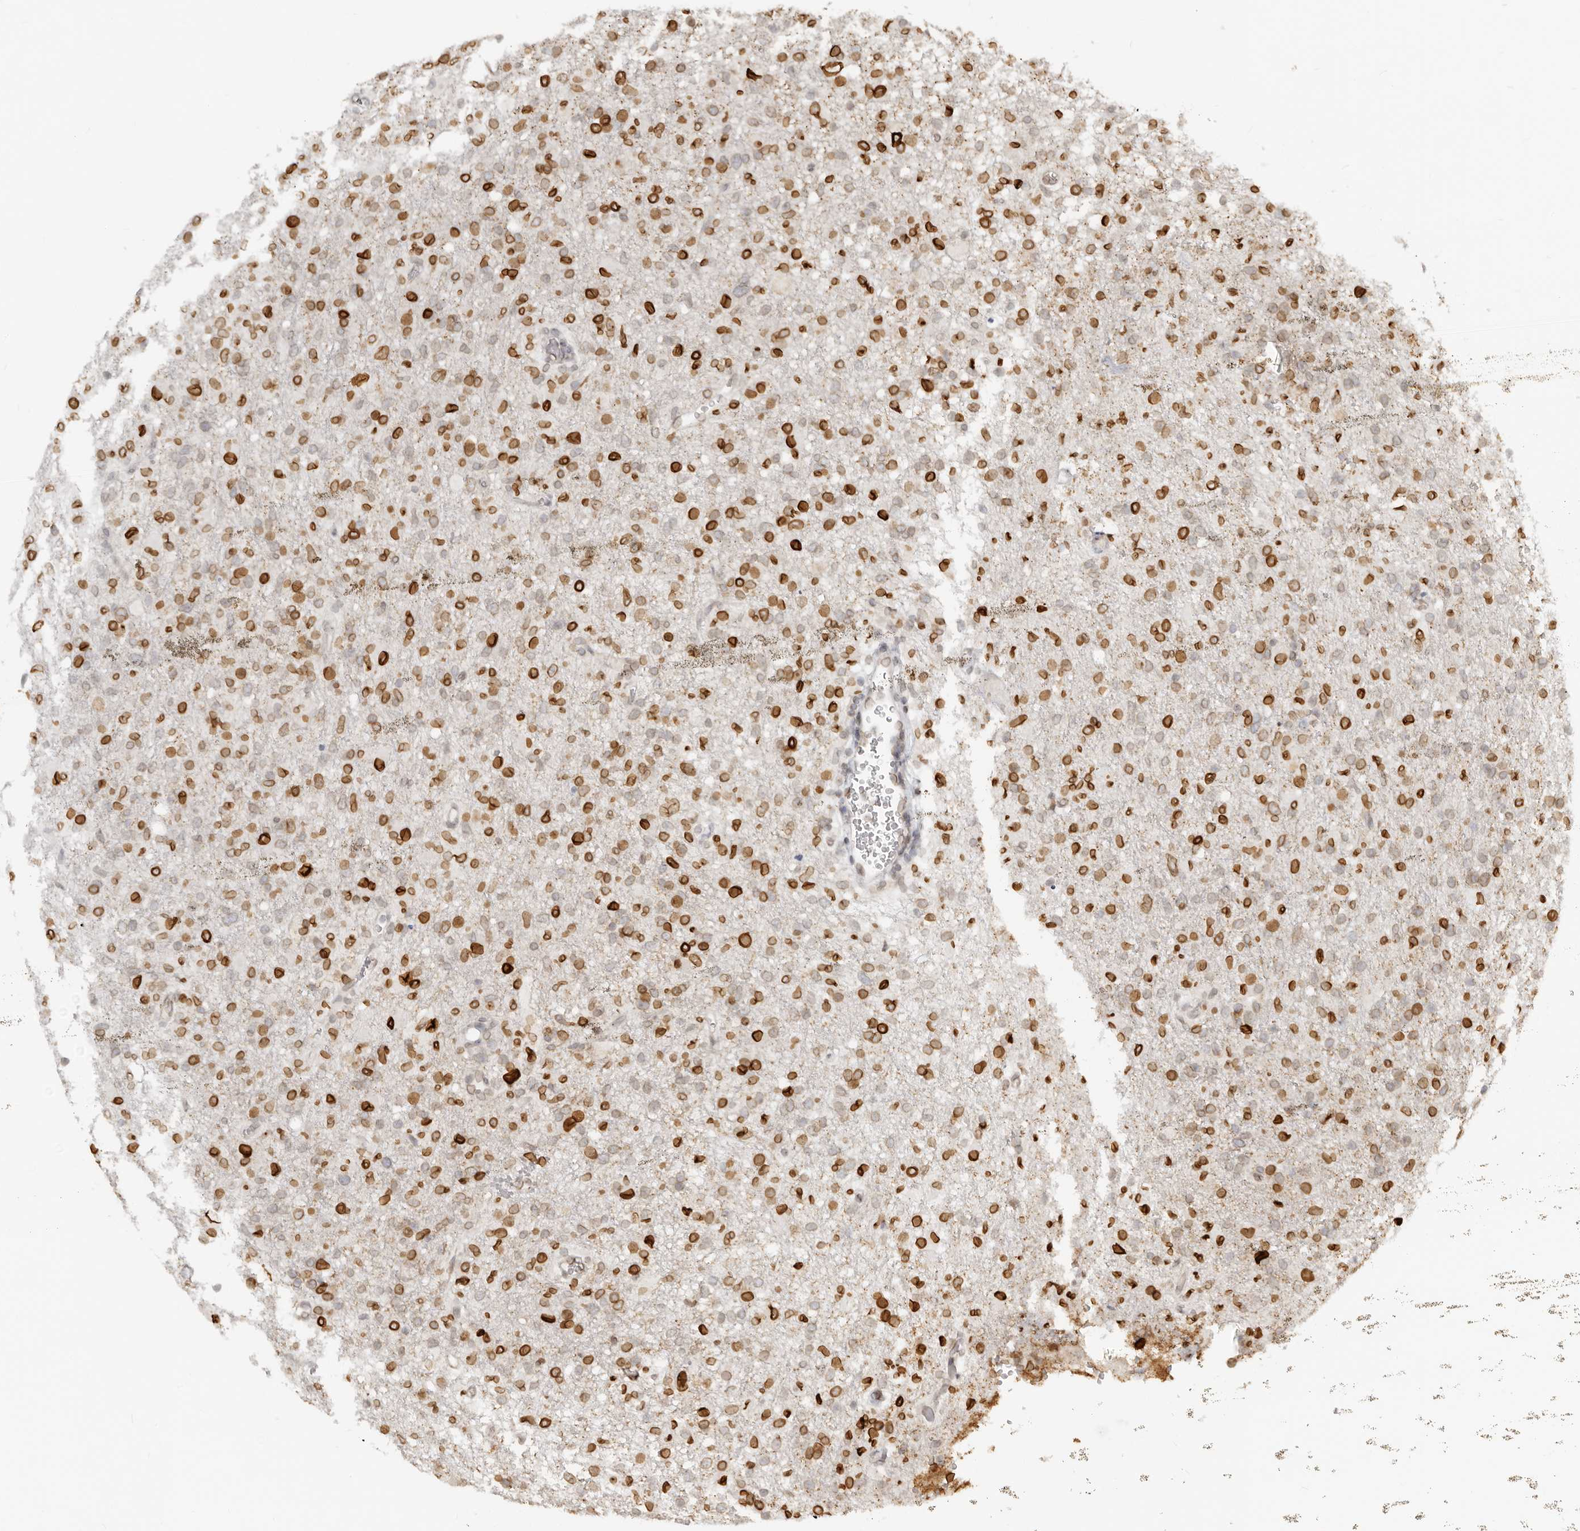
{"staining": {"intensity": "strong", "quantity": ">75%", "location": "cytoplasmic/membranous,nuclear"}, "tissue": "glioma", "cell_type": "Tumor cells", "image_type": "cancer", "snomed": [{"axis": "morphology", "description": "Glioma, malignant, High grade"}, {"axis": "topography", "description": "Brain"}], "caption": "An image of human high-grade glioma (malignant) stained for a protein reveals strong cytoplasmic/membranous and nuclear brown staining in tumor cells.", "gene": "NUP153", "patient": {"sex": "female", "age": 57}}